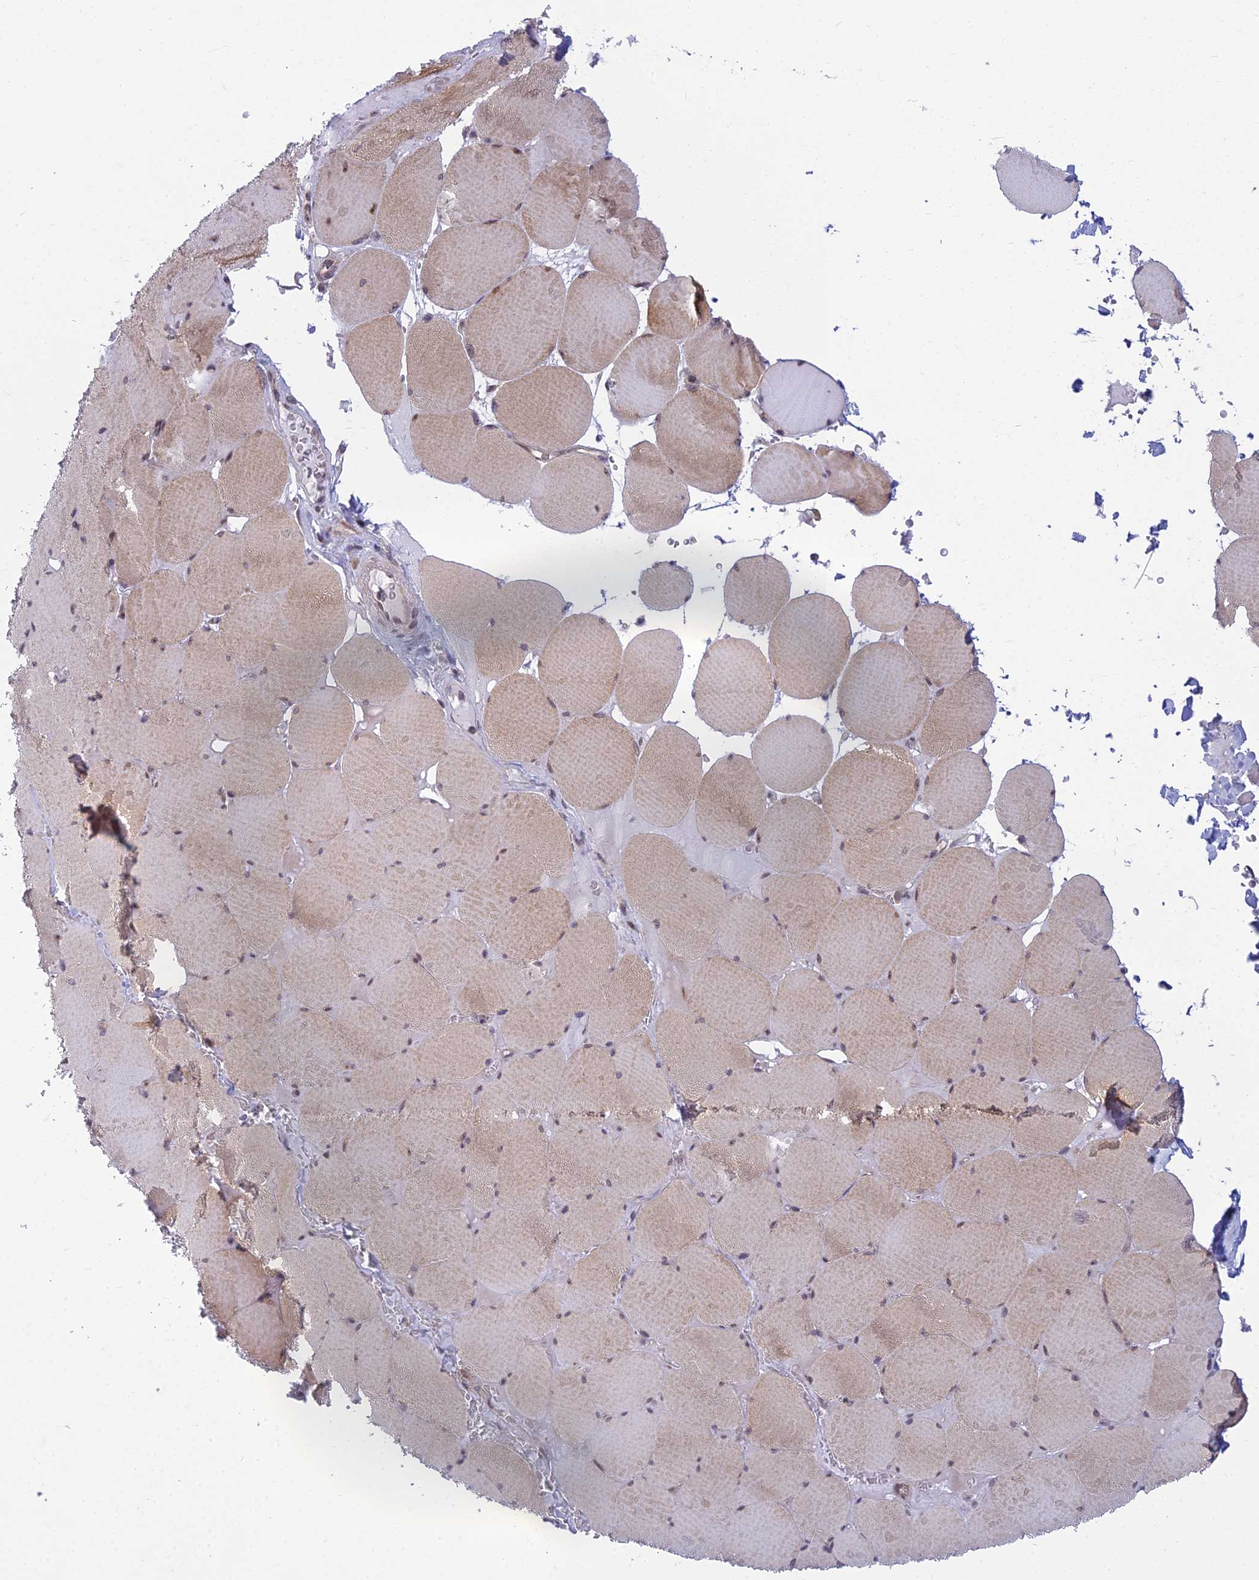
{"staining": {"intensity": "moderate", "quantity": ">75%", "location": "cytoplasmic/membranous,nuclear"}, "tissue": "skeletal muscle", "cell_type": "Myocytes", "image_type": "normal", "snomed": [{"axis": "morphology", "description": "Normal tissue, NOS"}, {"axis": "topography", "description": "Skeletal muscle"}, {"axis": "topography", "description": "Head-Neck"}], "caption": "Skeletal muscle stained with immunohistochemistry shows moderate cytoplasmic/membranous,nuclear staining in approximately >75% of myocytes. The staining is performed using DAB brown chromogen to label protein expression. The nuclei are counter-stained blue using hematoxylin.", "gene": "DTX2", "patient": {"sex": "male", "age": 66}}